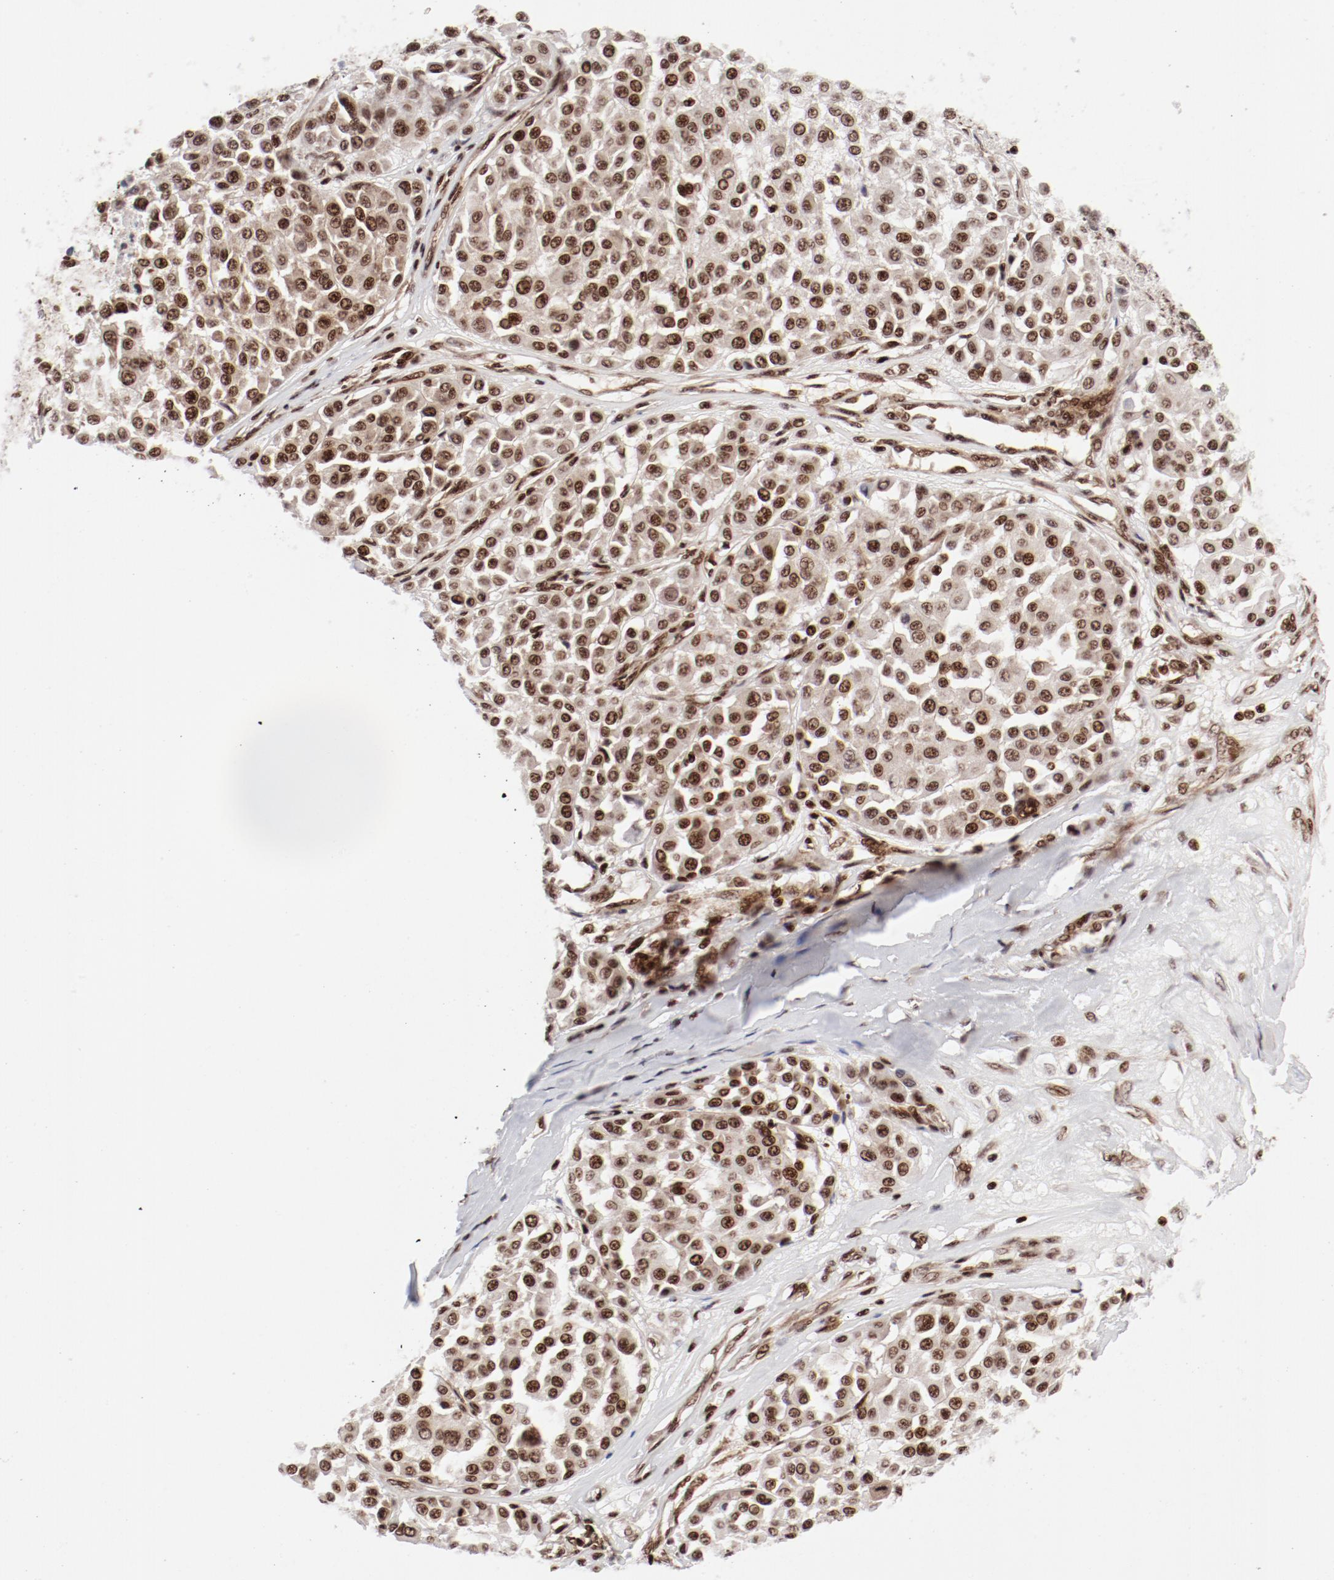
{"staining": {"intensity": "strong", "quantity": ">75%", "location": "nuclear"}, "tissue": "melanoma", "cell_type": "Tumor cells", "image_type": "cancer", "snomed": [{"axis": "morphology", "description": "Malignant melanoma, Metastatic site"}, {"axis": "topography", "description": "Soft tissue"}], "caption": "Immunohistochemical staining of human melanoma demonstrates high levels of strong nuclear expression in about >75% of tumor cells.", "gene": "NFYB", "patient": {"sex": "male", "age": 41}}